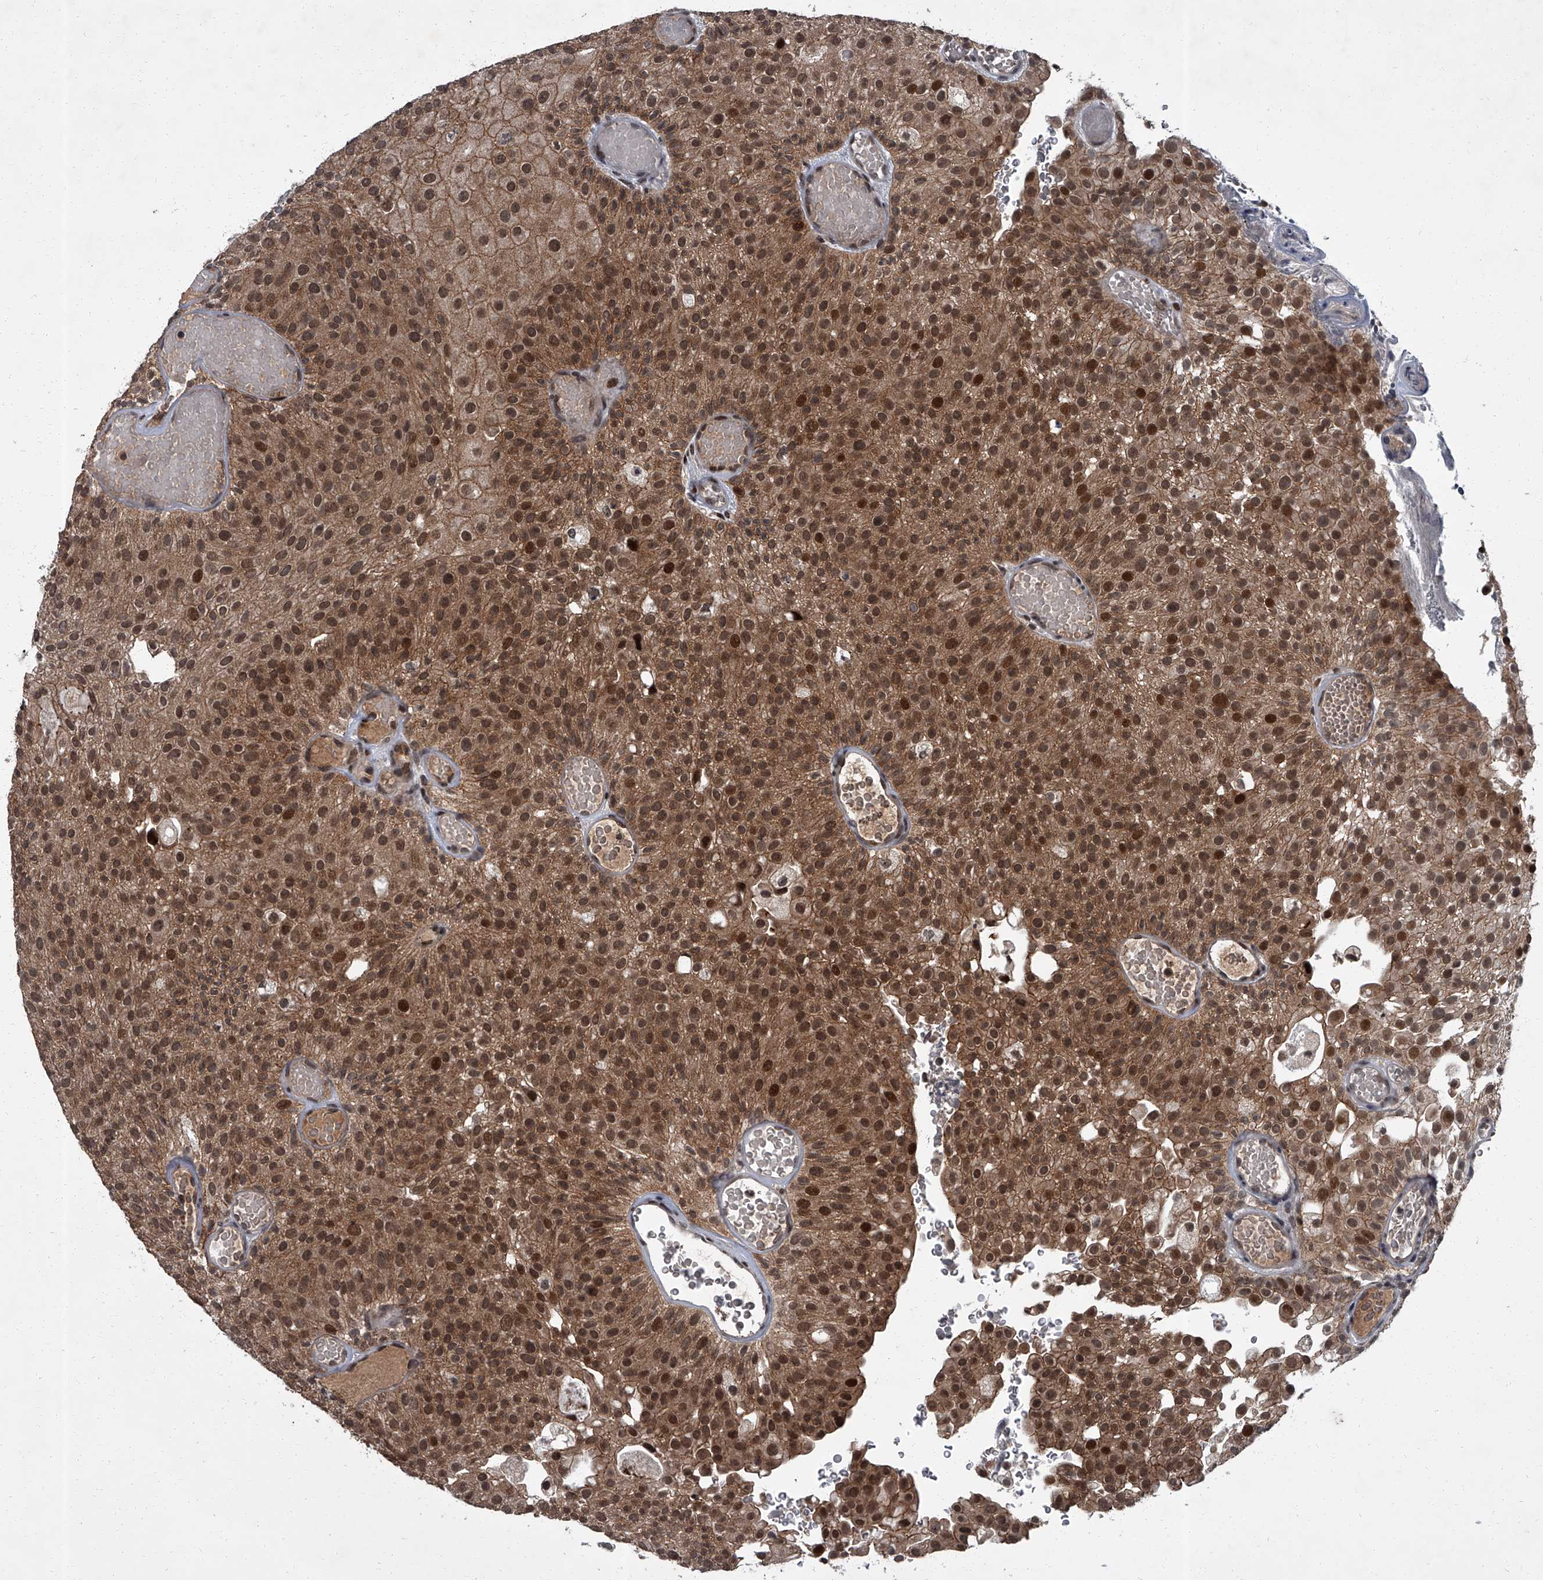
{"staining": {"intensity": "strong", "quantity": ">75%", "location": "cytoplasmic/membranous,nuclear"}, "tissue": "urothelial cancer", "cell_type": "Tumor cells", "image_type": "cancer", "snomed": [{"axis": "morphology", "description": "Urothelial carcinoma, Low grade"}, {"axis": "topography", "description": "Urinary bladder"}], "caption": "Immunohistochemistry (IHC) photomicrograph of neoplastic tissue: urothelial carcinoma (low-grade) stained using IHC shows high levels of strong protein expression localized specifically in the cytoplasmic/membranous and nuclear of tumor cells, appearing as a cytoplasmic/membranous and nuclear brown color.", "gene": "ZNF518B", "patient": {"sex": "male", "age": 78}}